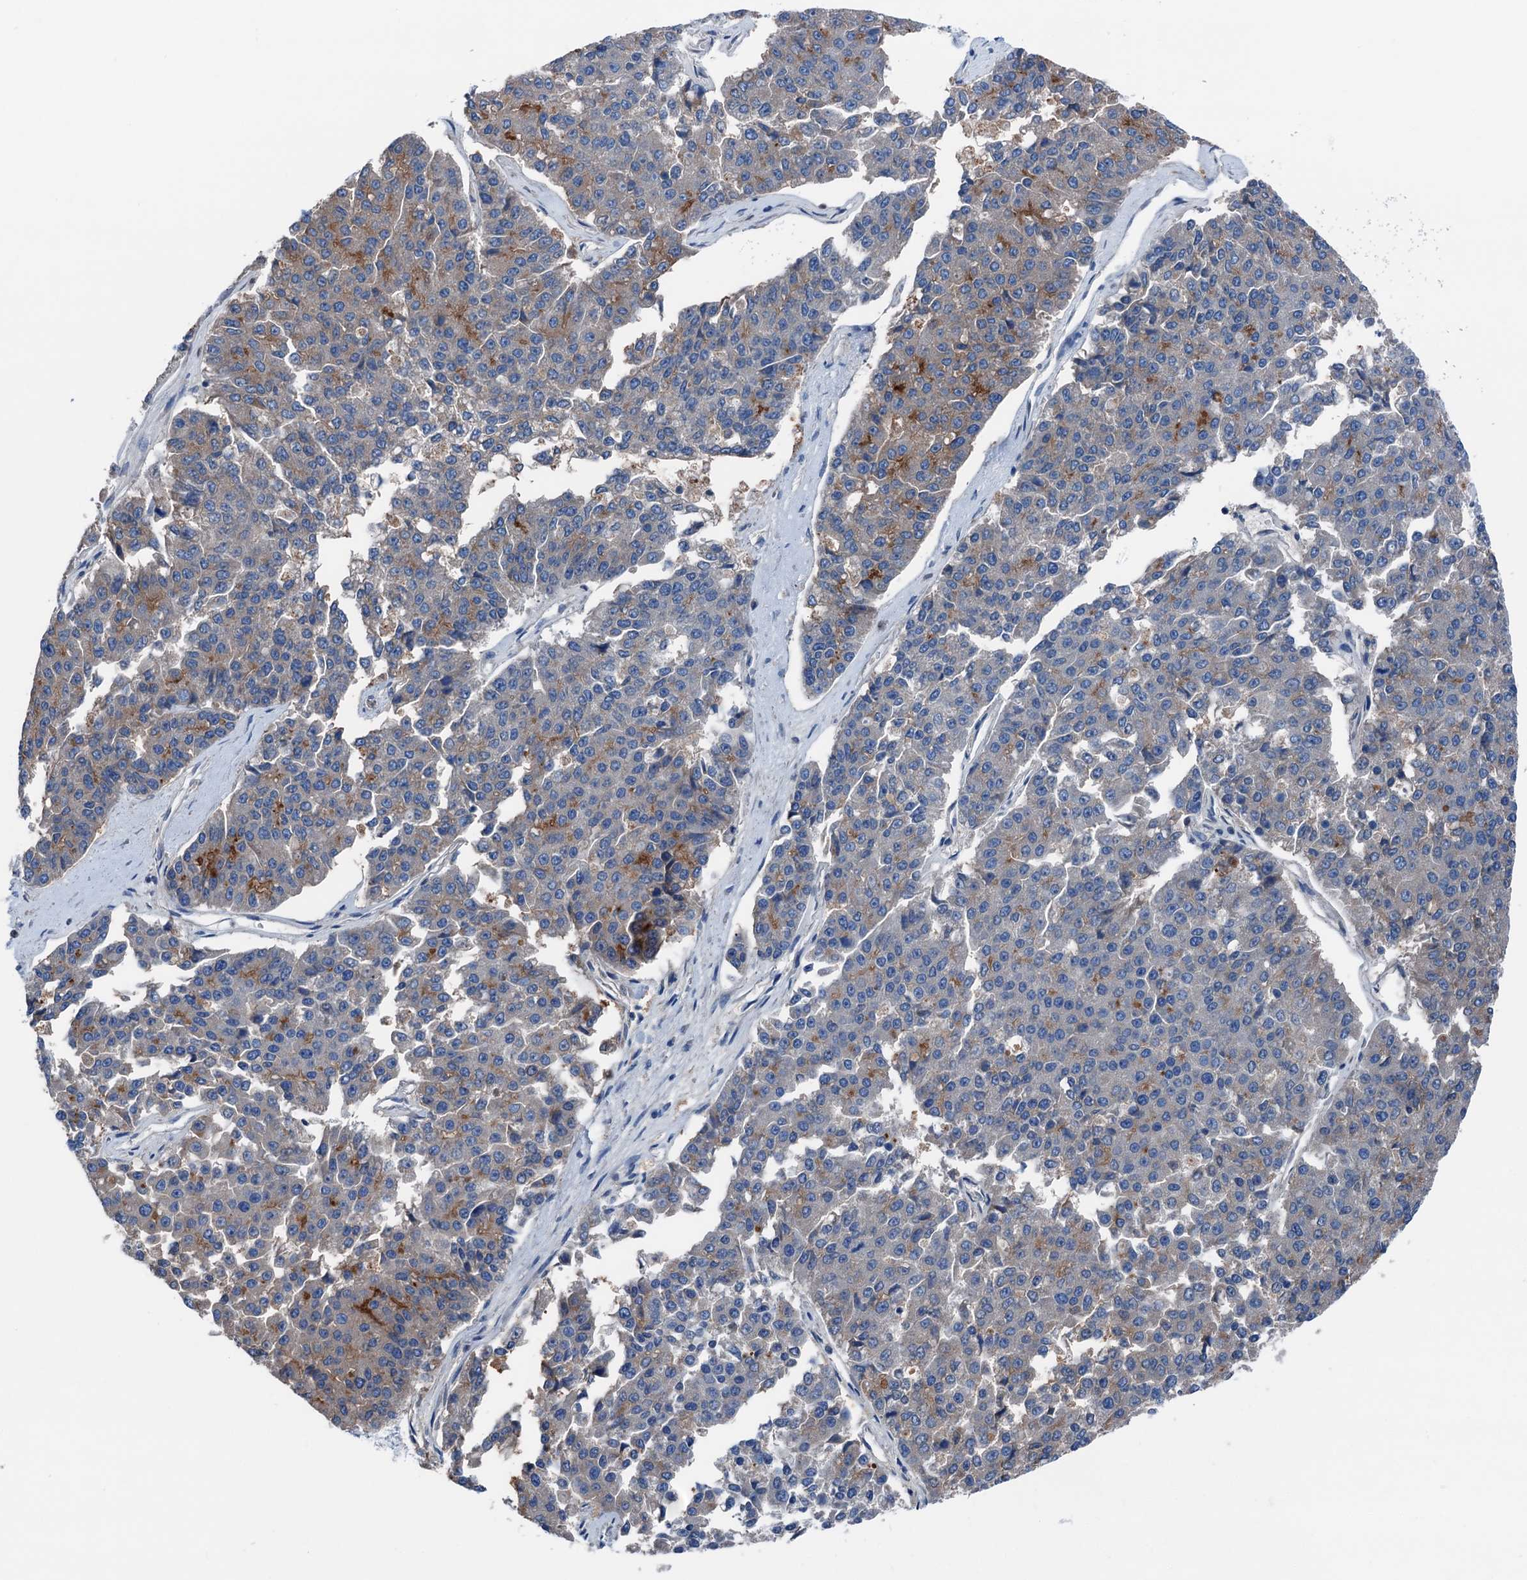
{"staining": {"intensity": "moderate", "quantity": "<25%", "location": "cytoplasmic/membranous"}, "tissue": "pancreatic cancer", "cell_type": "Tumor cells", "image_type": "cancer", "snomed": [{"axis": "morphology", "description": "Adenocarcinoma, NOS"}, {"axis": "topography", "description": "Pancreas"}], "caption": "Immunohistochemistry micrograph of human pancreatic adenocarcinoma stained for a protein (brown), which exhibits low levels of moderate cytoplasmic/membranous positivity in about <25% of tumor cells.", "gene": "C1QTNF4", "patient": {"sex": "male", "age": 50}}